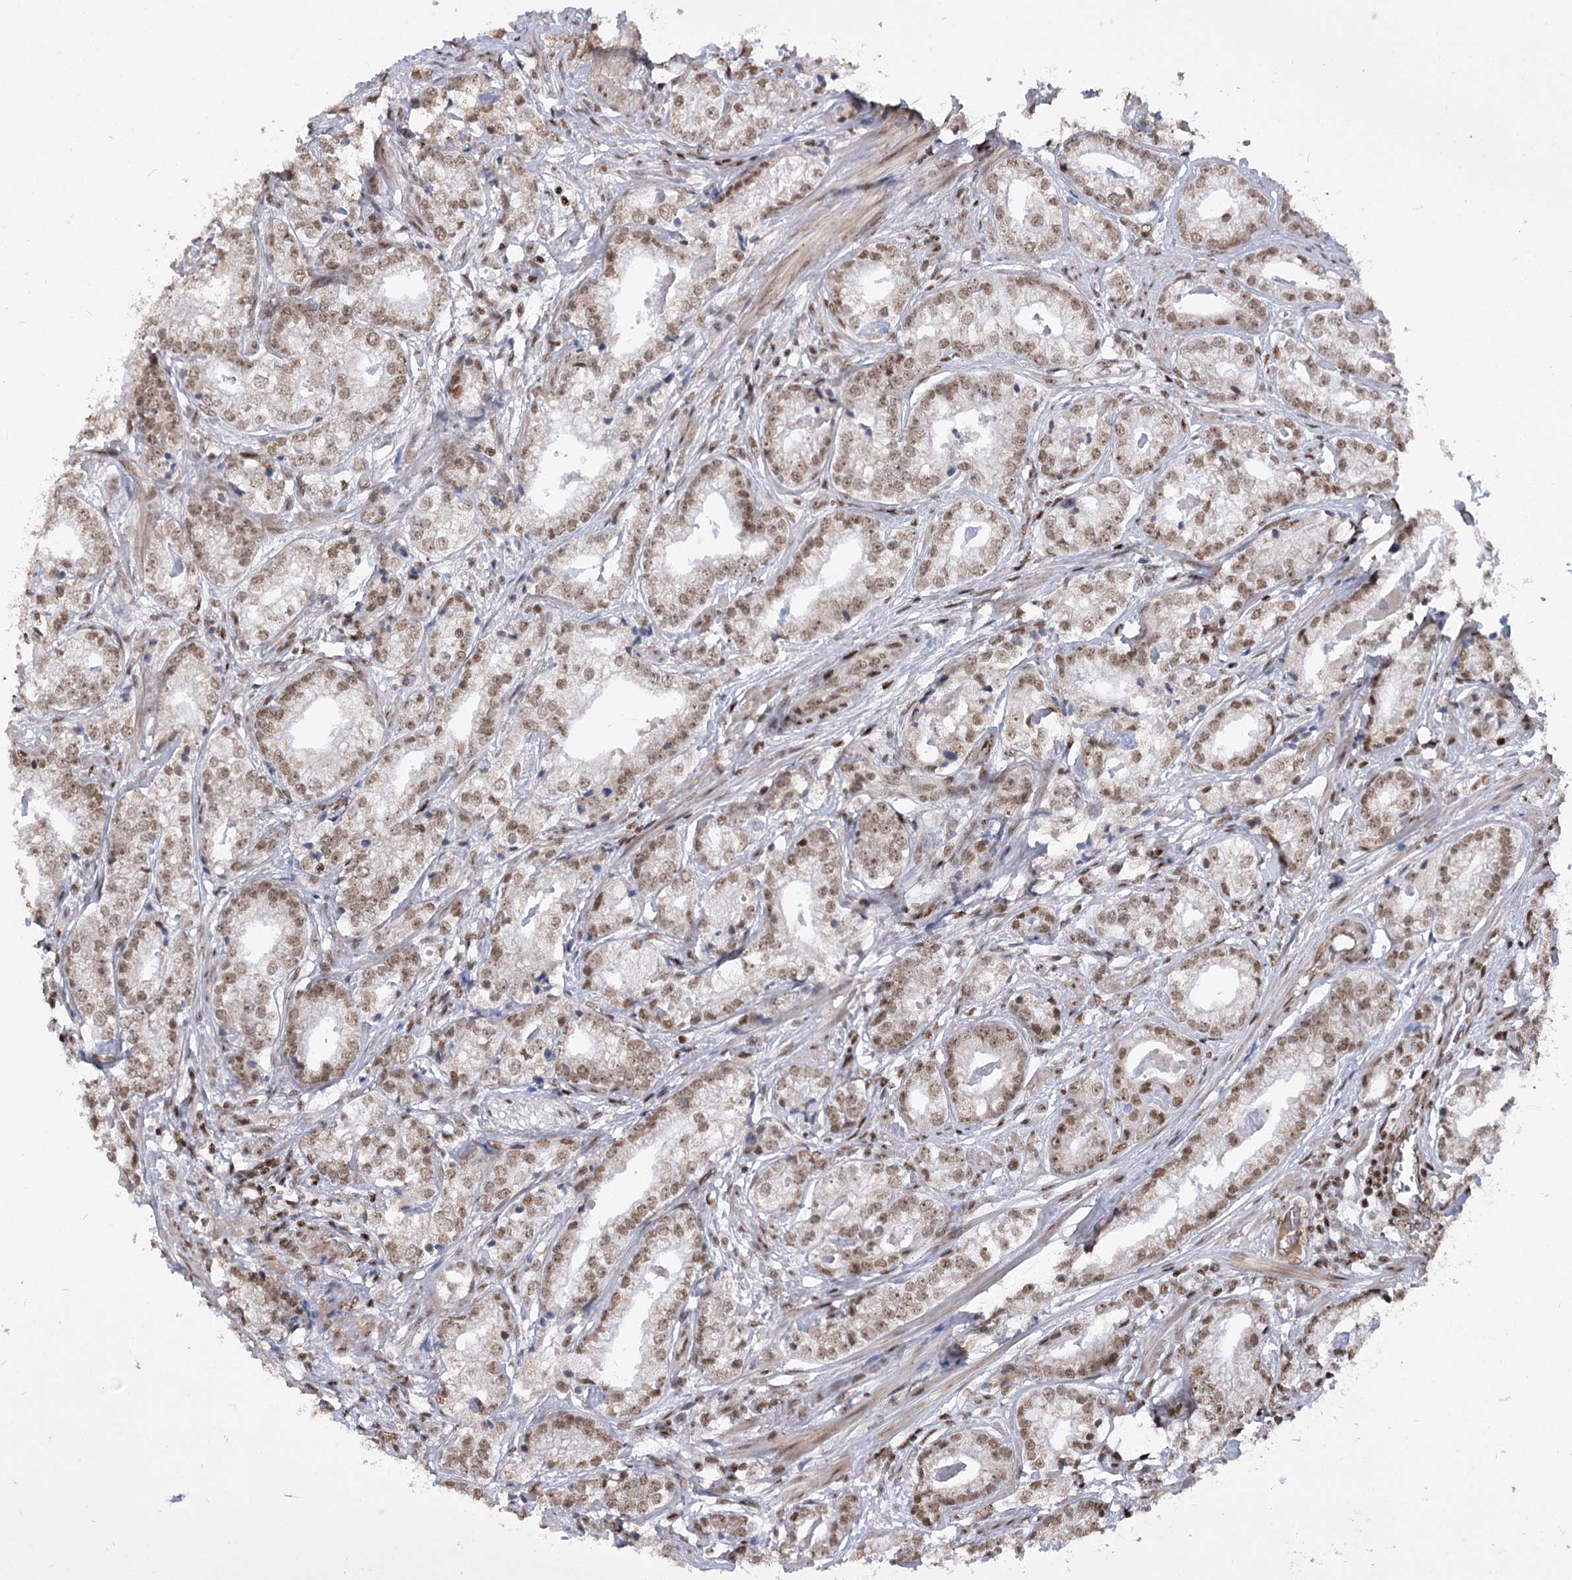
{"staining": {"intensity": "moderate", "quantity": ">75%", "location": "nuclear"}, "tissue": "prostate cancer", "cell_type": "Tumor cells", "image_type": "cancer", "snomed": [{"axis": "morphology", "description": "Adenocarcinoma, High grade"}, {"axis": "topography", "description": "Prostate"}], "caption": "Protein expression analysis of human prostate high-grade adenocarcinoma reveals moderate nuclear staining in approximately >75% of tumor cells.", "gene": "CGGBP1", "patient": {"sex": "male", "age": 69}}